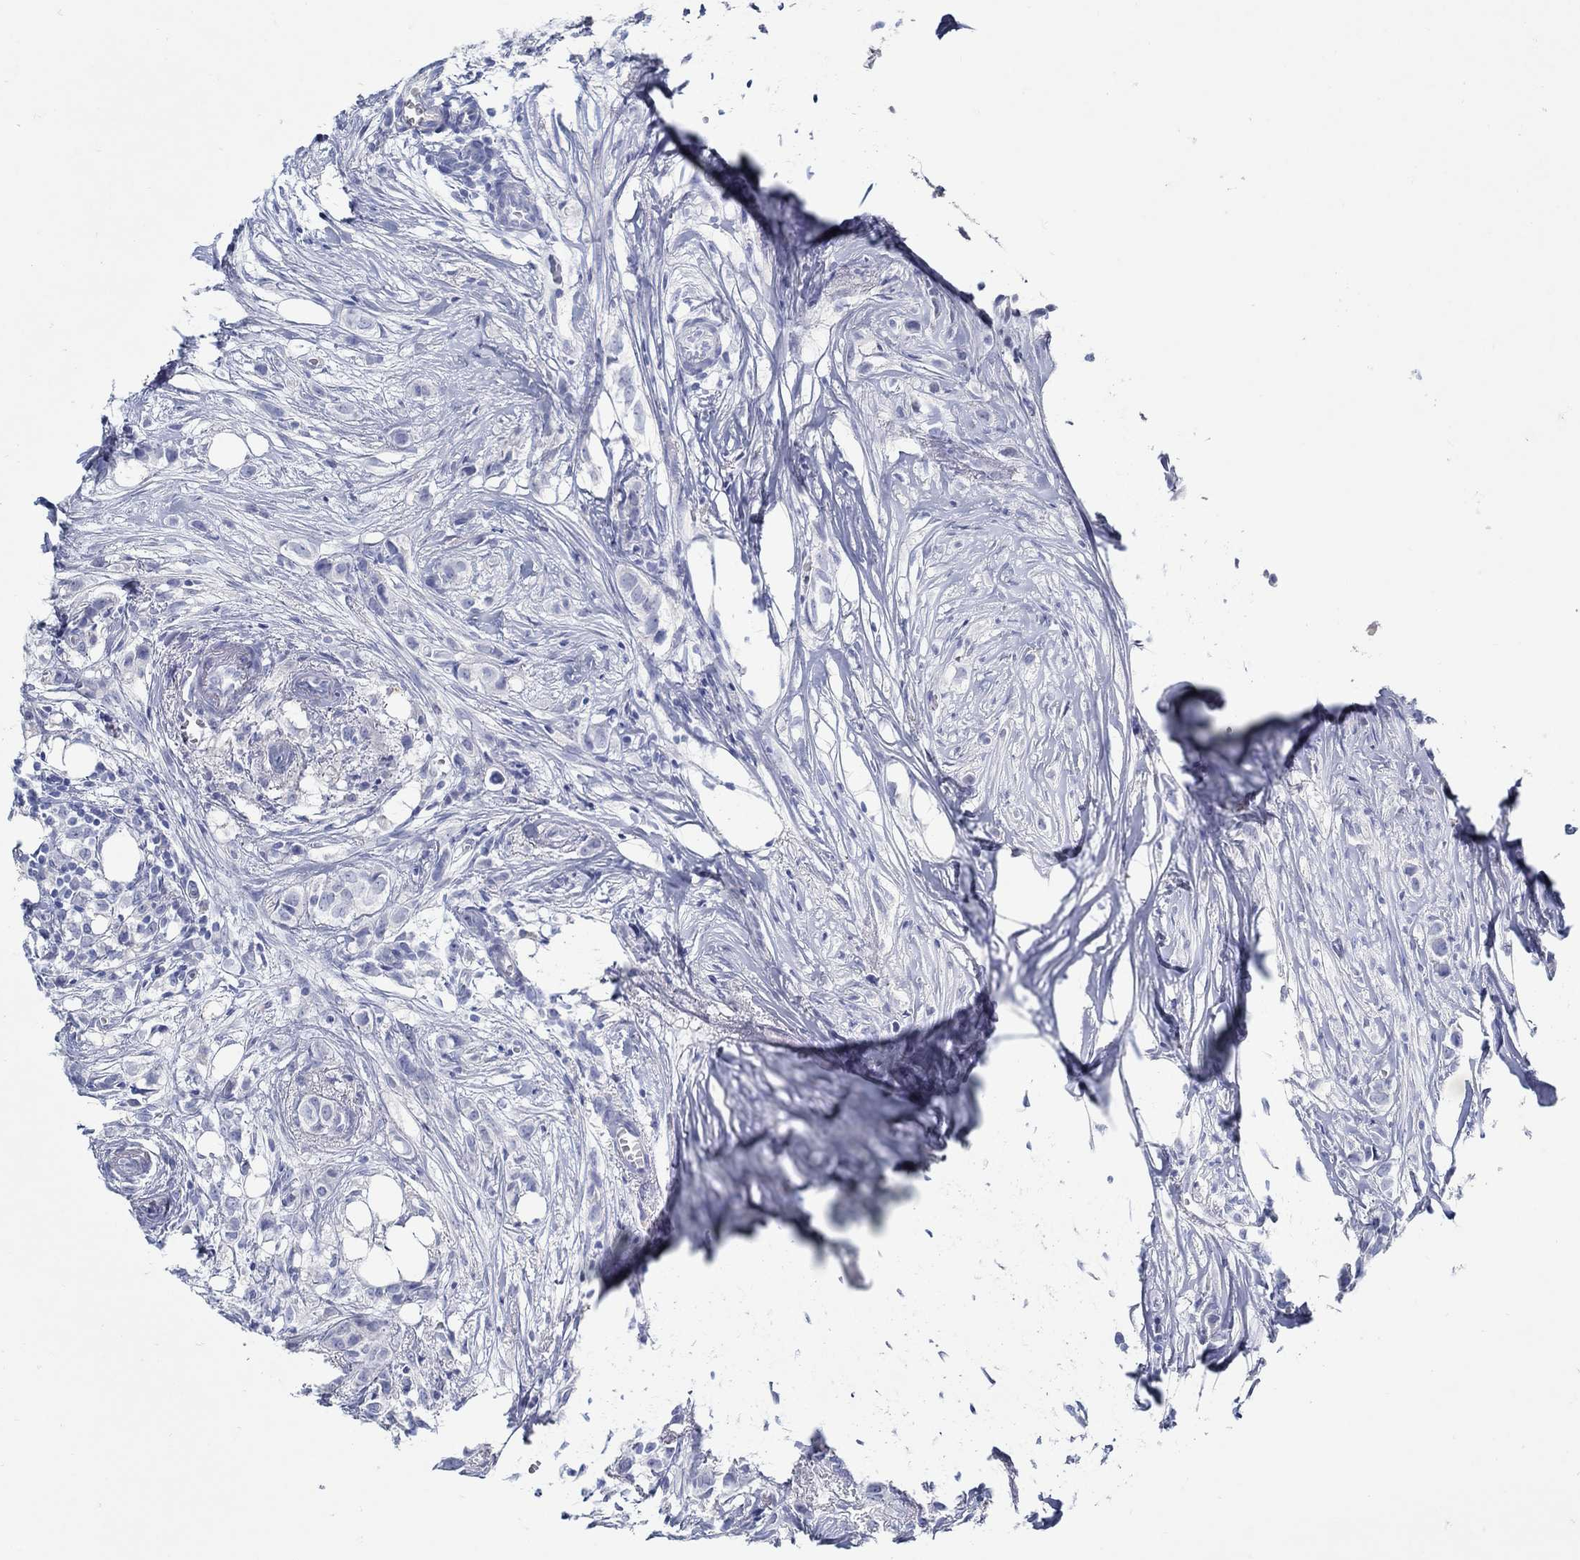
{"staining": {"intensity": "negative", "quantity": "none", "location": "none"}, "tissue": "breast cancer", "cell_type": "Tumor cells", "image_type": "cancer", "snomed": [{"axis": "morphology", "description": "Duct carcinoma"}, {"axis": "topography", "description": "Breast"}], "caption": "A histopathology image of breast cancer stained for a protein demonstrates no brown staining in tumor cells.", "gene": "PAX9", "patient": {"sex": "female", "age": 85}}